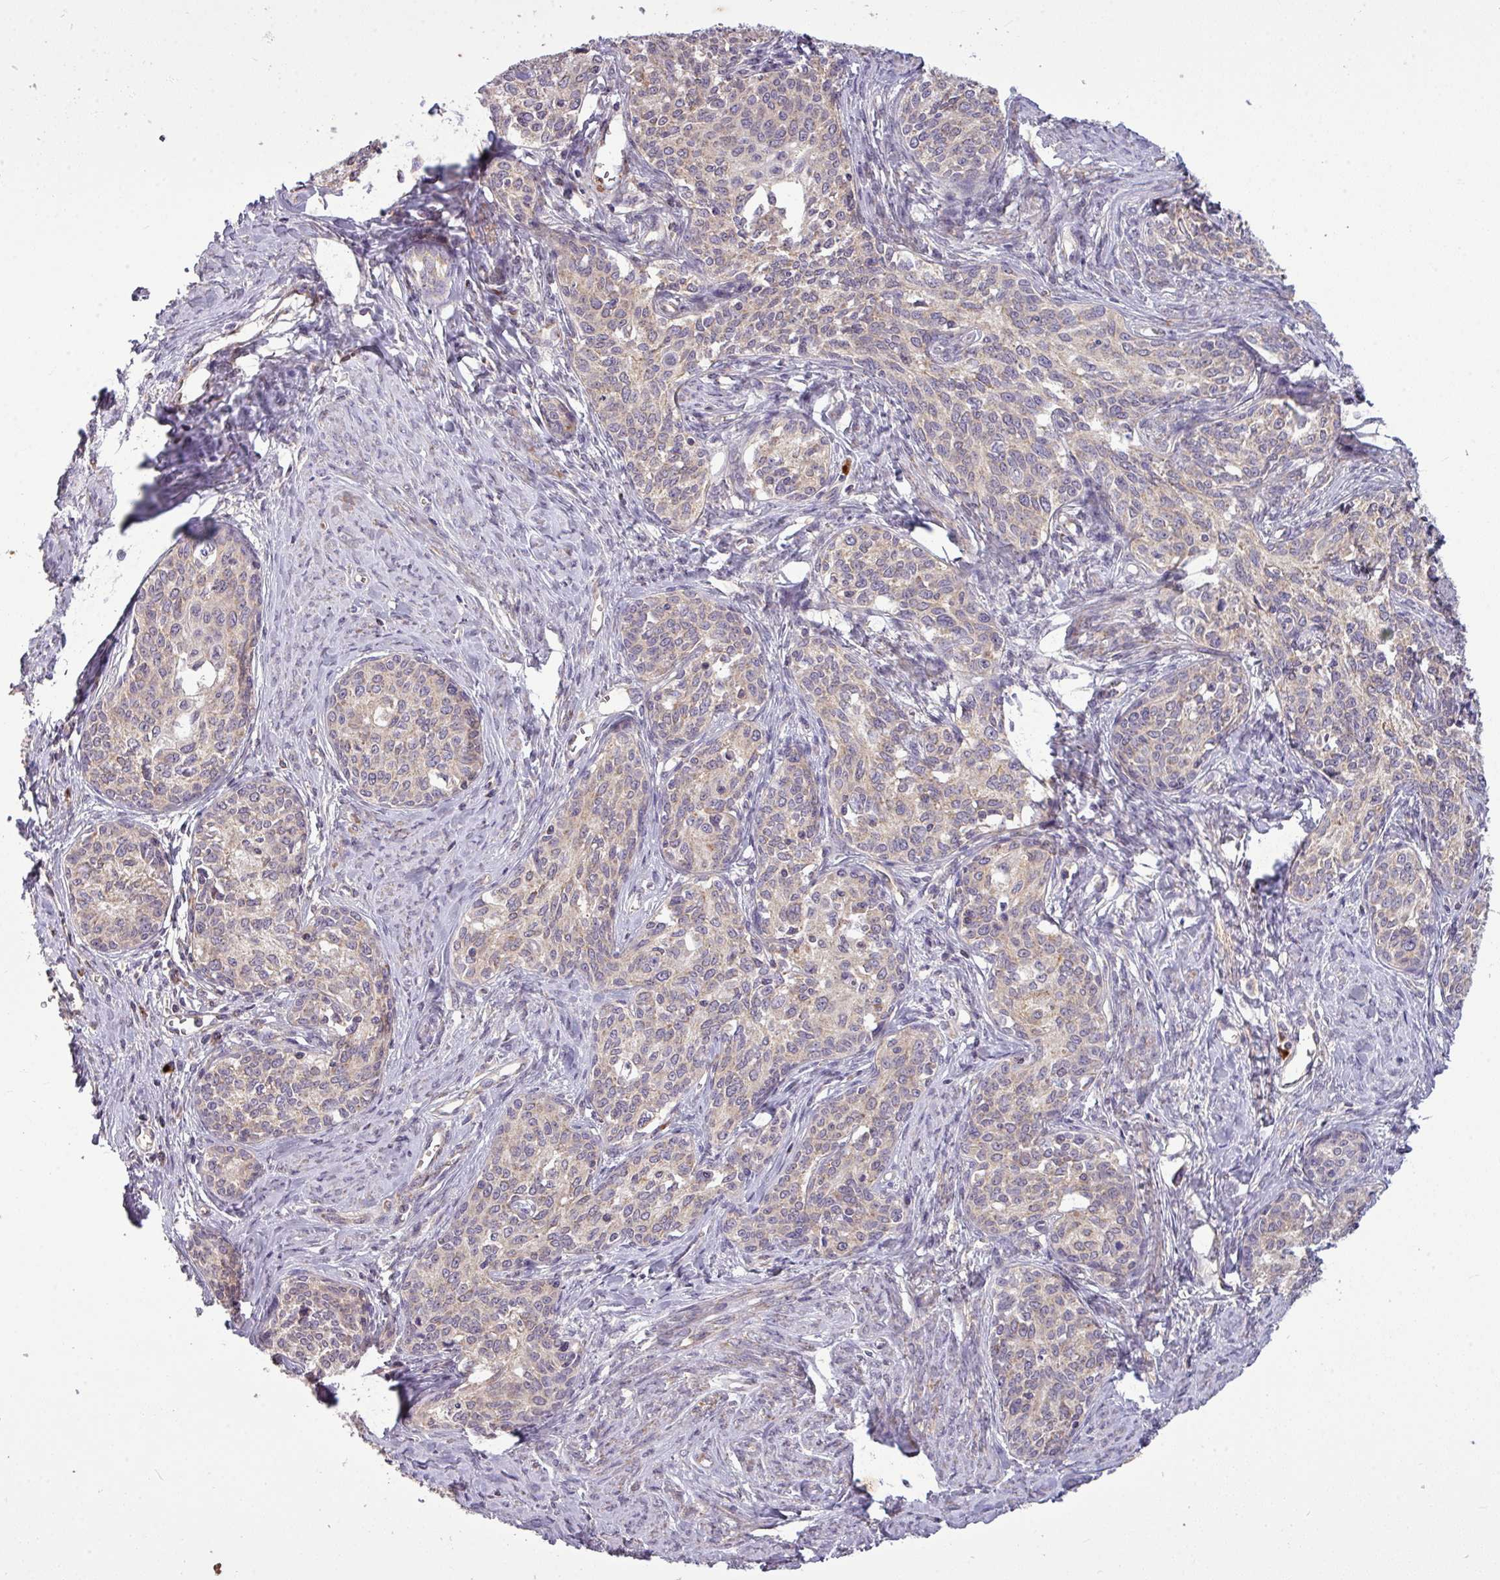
{"staining": {"intensity": "weak", "quantity": "25%-75%", "location": "cytoplasmic/membranous"}, "tissue": "cervical cancer", "cell_type": "Tumor cells", "image_type": "cancer", "snomed": [{"axis": "morphology", "description": "Squamous cell carcinoma, NOS"}, {"axis": "morphology", "description": "Adenocarcinoma, NOS"}, {"axis": "topography", "description": "Cervix"}], "caption": "Human cervical squamous cell carcinoma stained for a protein (brown) exhibits weak cytoplasmic/membranous positive staining in about 25%-75% of tumor cells.", "gene": "PAPLN", "patient": {"sex": "female", "age": 52}}